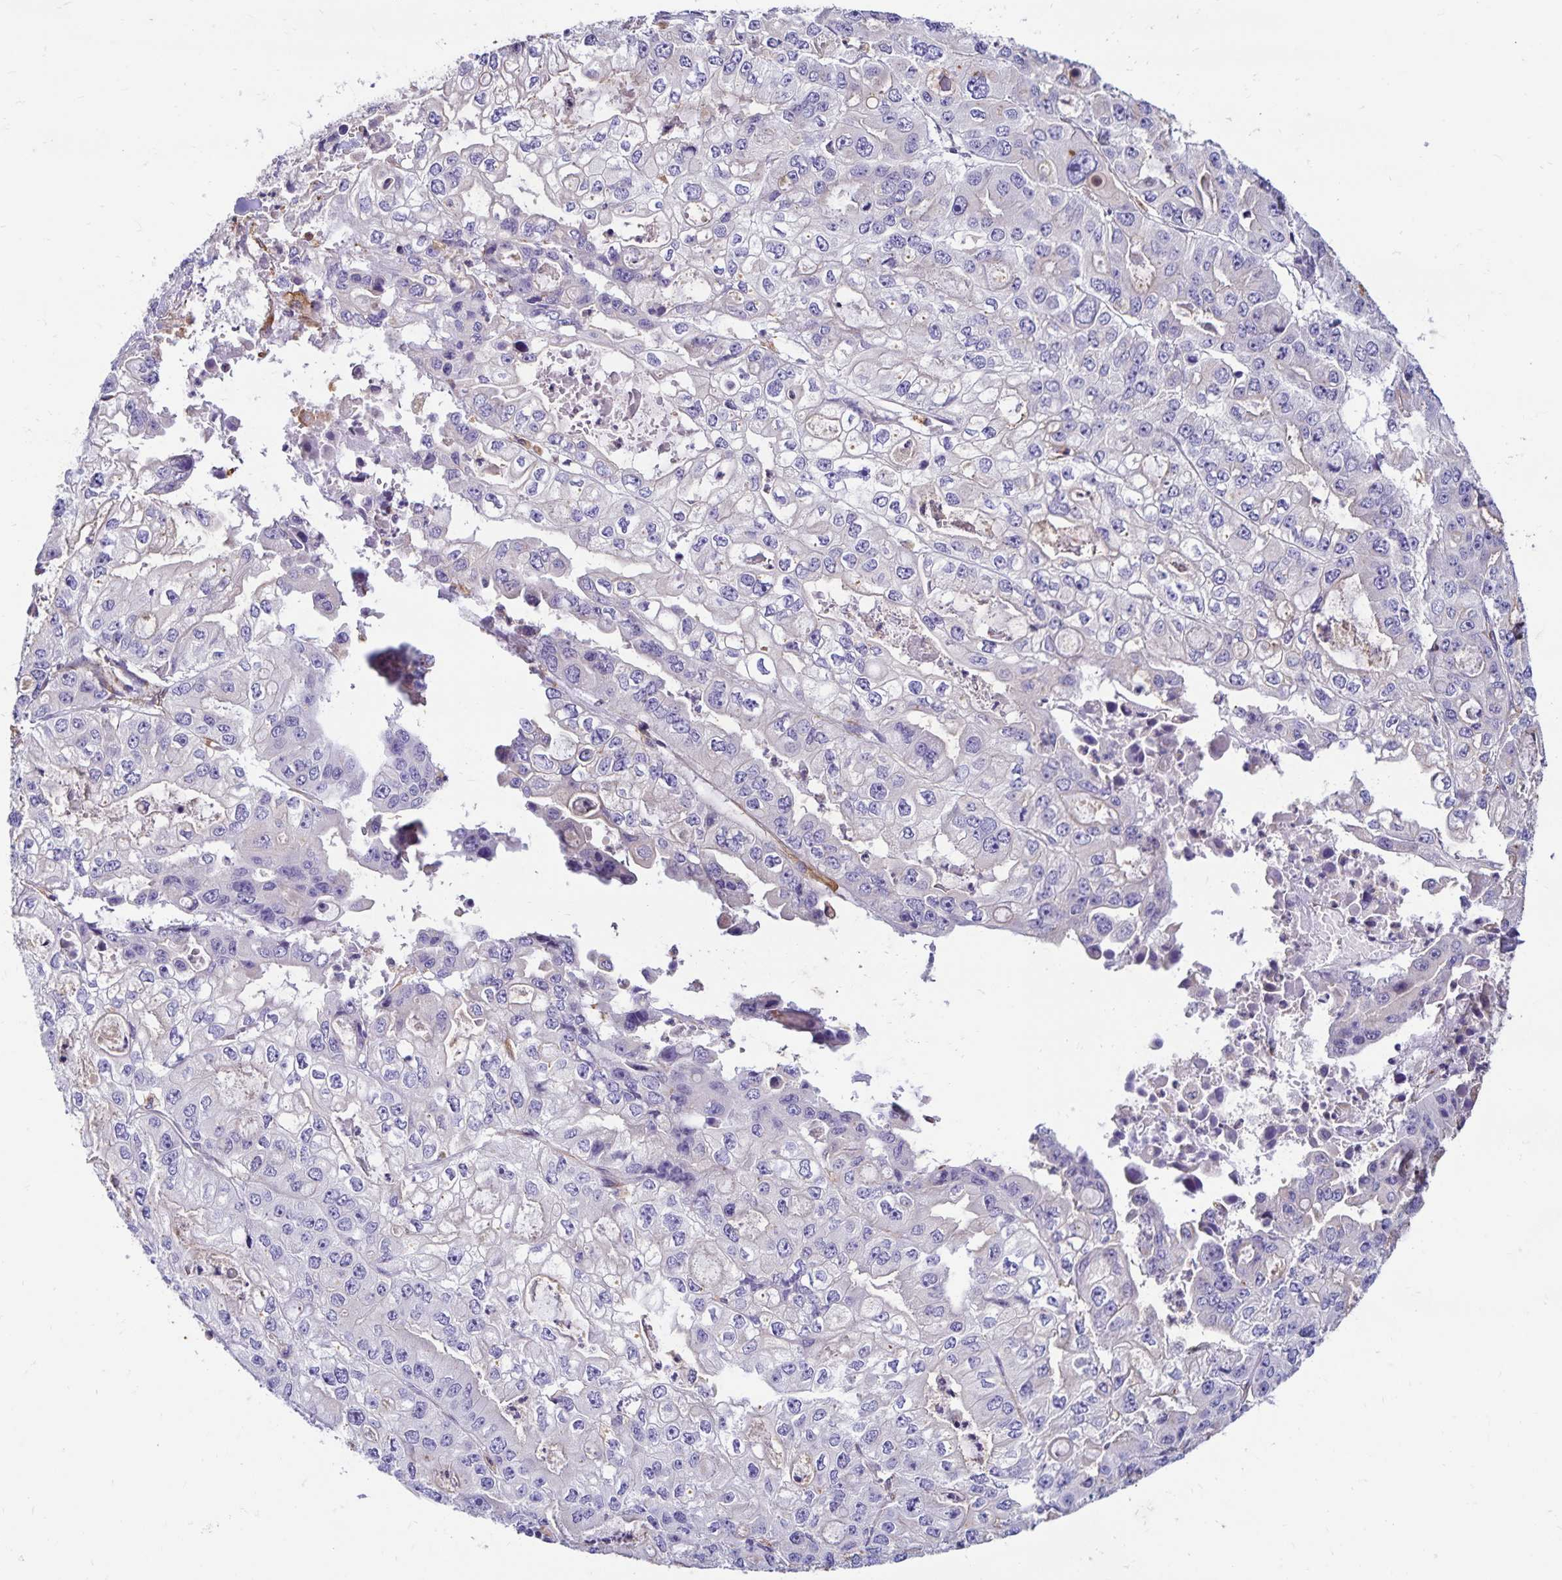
{"staining": {"intensity": "negative", "quantity": "none", "location": "none"}, "tissue": "ovarian cancer", "cell_type": "Tumor cells", "image_type": "cancer", "snomed": [{"axis": "morphology", "description": "Cystadenocarcinoma, serous, NOS"}, {"axis": "topography", "description": "Ovary"}], "caption": "The immunohistochemistry image has no significant staining in tumor cells of ovarian cancer (serous cystadenocarcinoma) tissue. (DAB immunohistochemistry (IHC) with hematoxylin counter stain).", "gene": "TRPV6", "patient": {"sex": "female", "age": 56}}